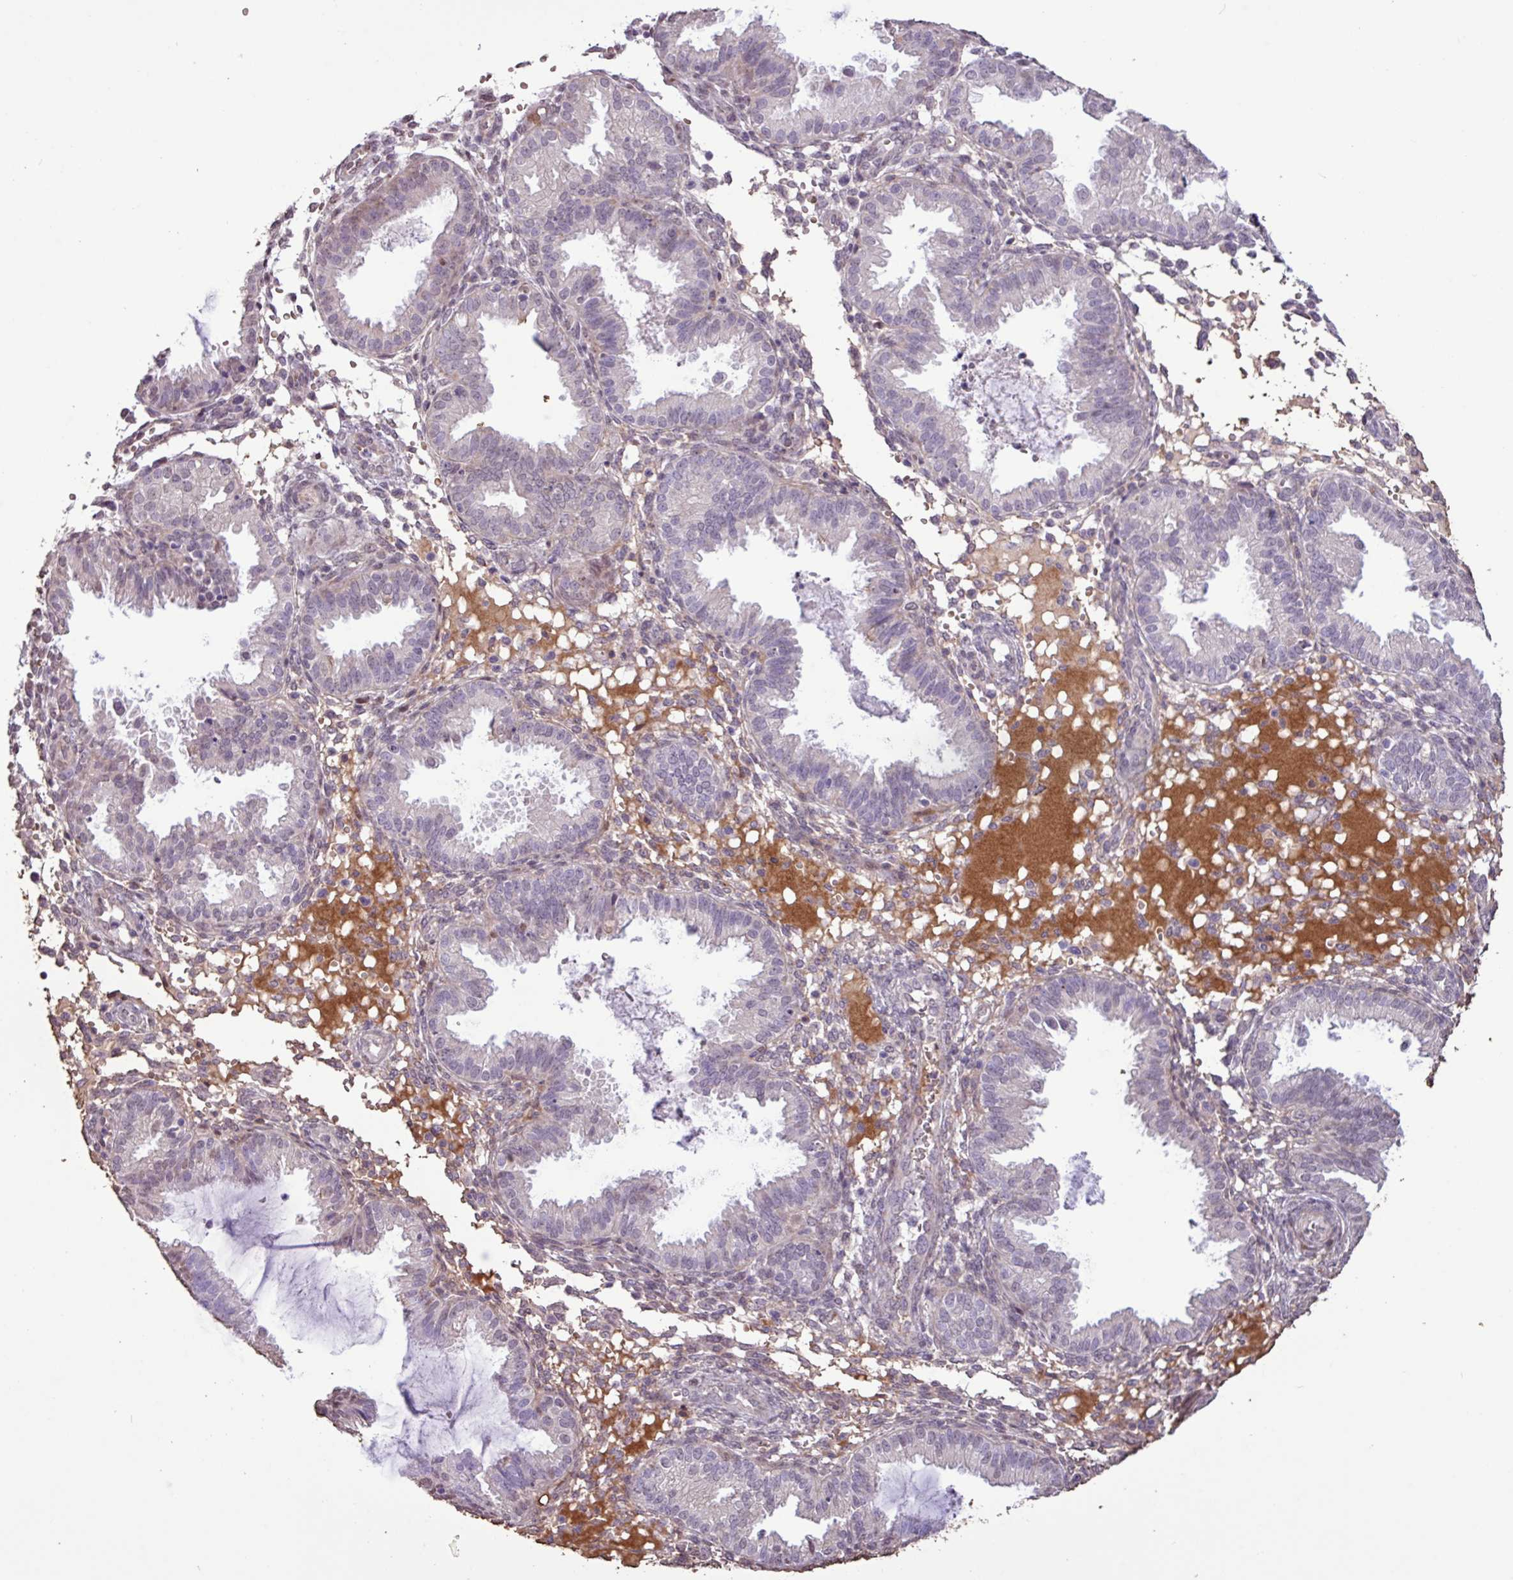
{"staining": {"intensity": "negative", "quantity": "none", "location": "none"}, "tissue": "endometrium", "cell_type": "Cells in endometrial stroma", "image_type": "normal", "snomed": [{"axis": "morphology", "description": "Normal tissue, NOS"}, {"axis": "topography", "description": "Endometrium"}], "caption": "A histopathology image of endometrium stained for a protein reveals no brown staining in cells in endometrial stroma. Brightfield microscopy of immunohistochemistry stained with DAB (3,3'-diaminobenzidine) (brown) and hematoxylin (blue), captured at high magnification.", "gene": "L3MBTL3", "patient": {"sex": "female", "age": 33}}